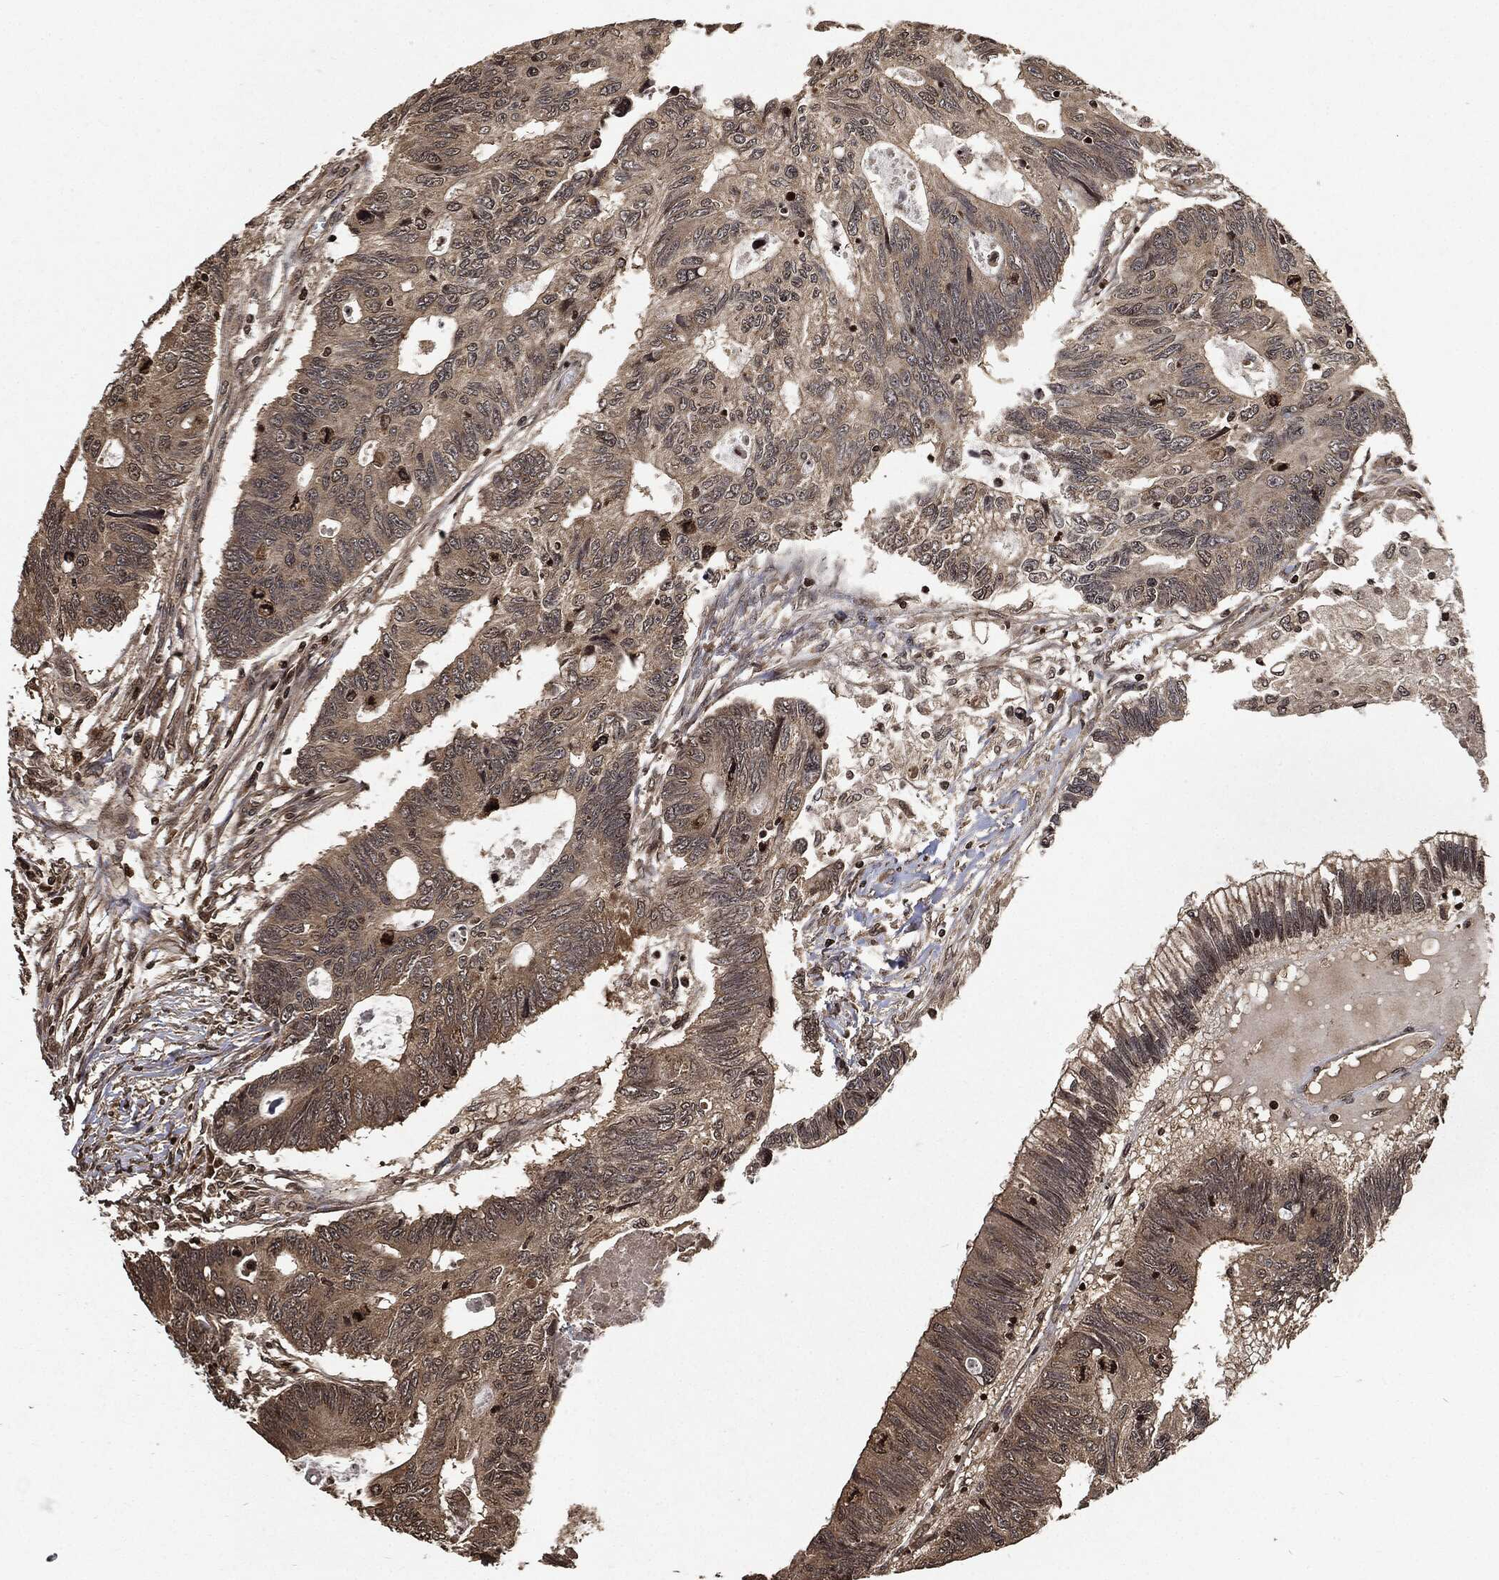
{"staining": {"intensity": "weak", "quantity": "<25%", "location": "cytoplasmic/membranous"}, "tissue": "colorectal cancer", "cell_type": "Tumor cells", "image_type": "cancer", "snomed": [{"axis": "morphology", "description": "Adenocarcinoma, NOS"}, {"axis": "topography", "description": "Colon"}], "caption": "Immunohistochemical staining of adenocarcinoma (colorectal) reveals no significant staining in tumor cells.", "gene": "PDK1", "patient": {"sex": "female", "age": 77}}